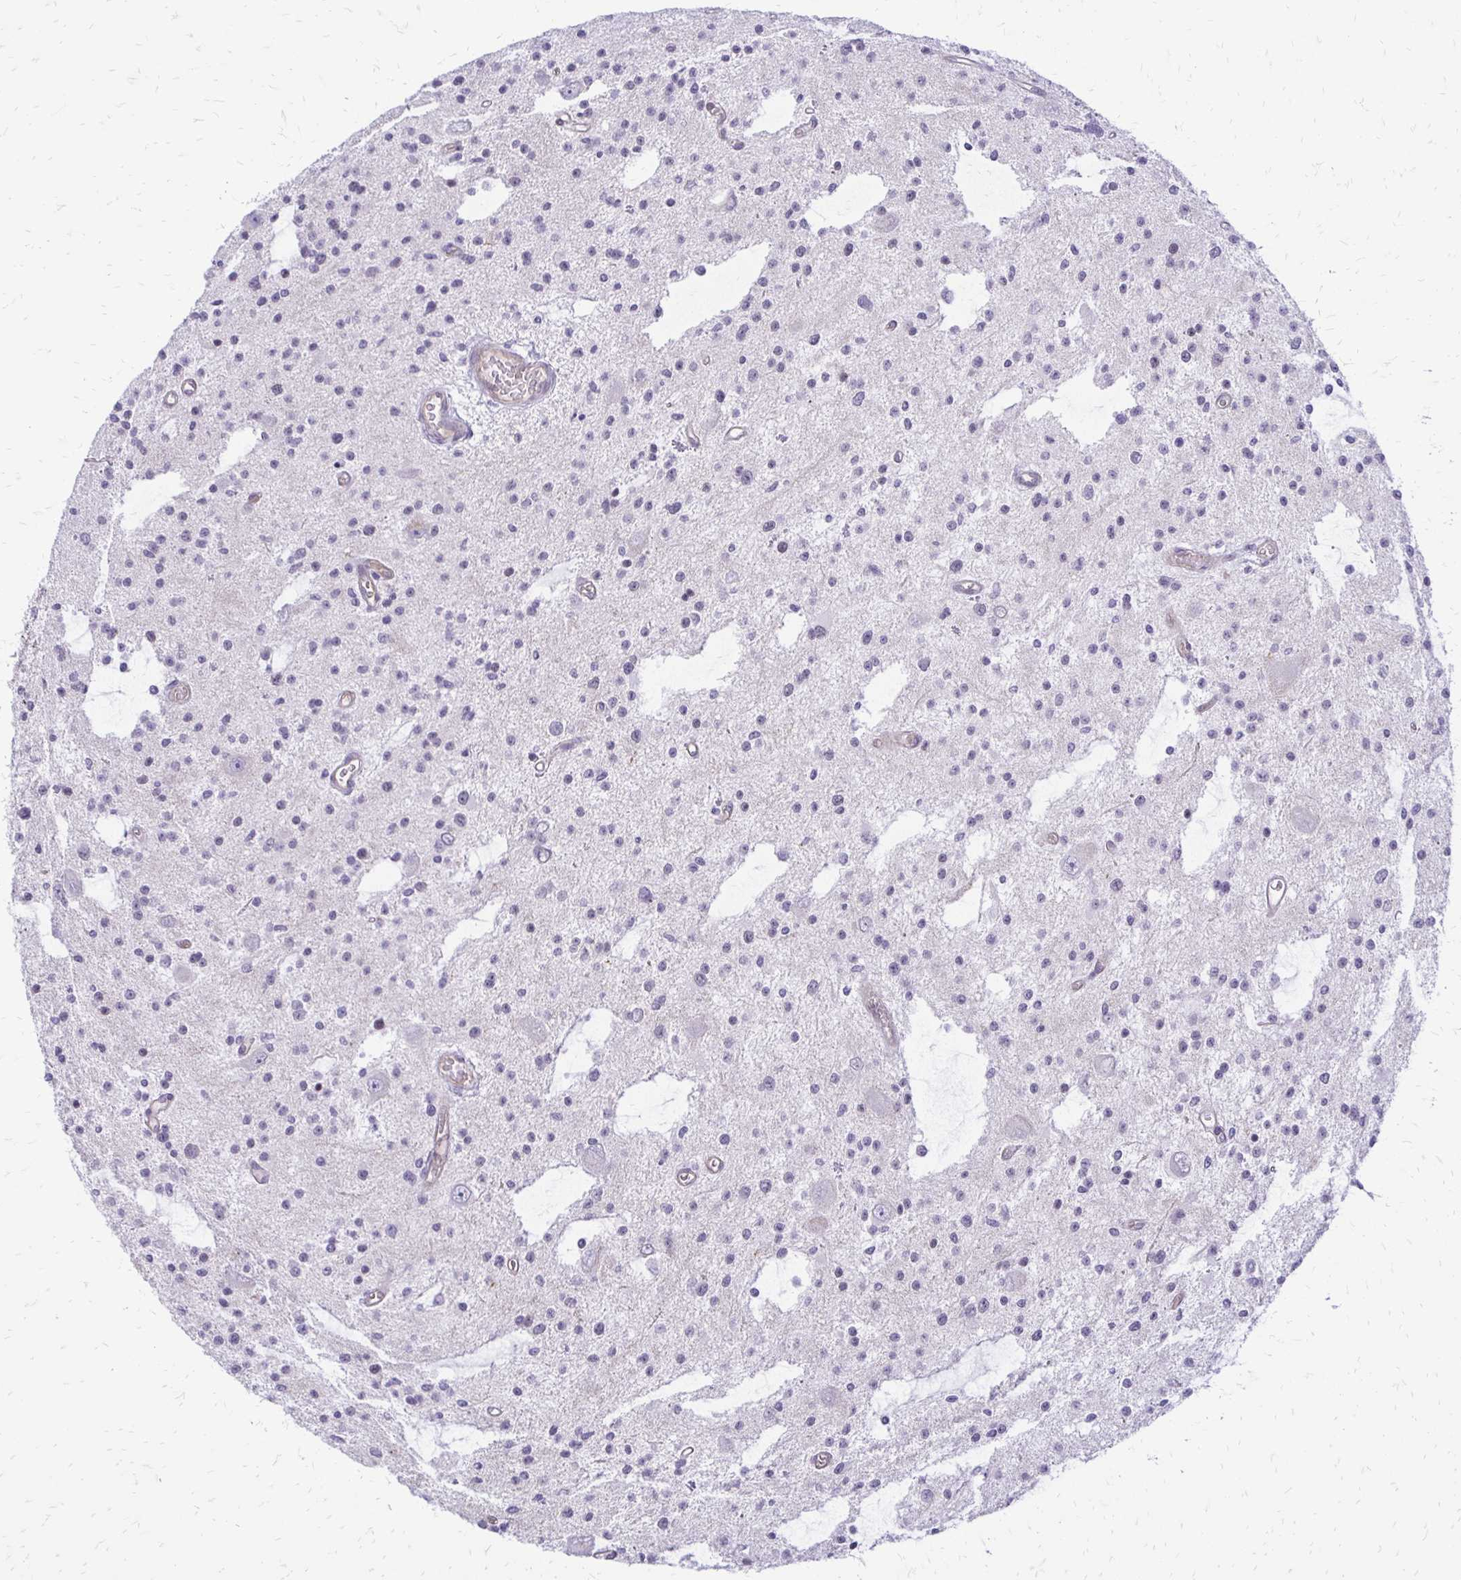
{"staining": {"intensity": "negative", "quantity": "none", "location": "none"}, "tissue": "glioma", "cell_type": "Tumor cells", "image_type": "cancer", "snomed": [{"axis": "morphology", "description": "Glioma, malignant, Low grade"}, {"axis": "topography", "description": "Brain"}], "caption": "Protein analysis of glioma displays no significant positivity in tumor cells.", "gene": "EPYC", "patient": {"sex": "male", "age": 43}}